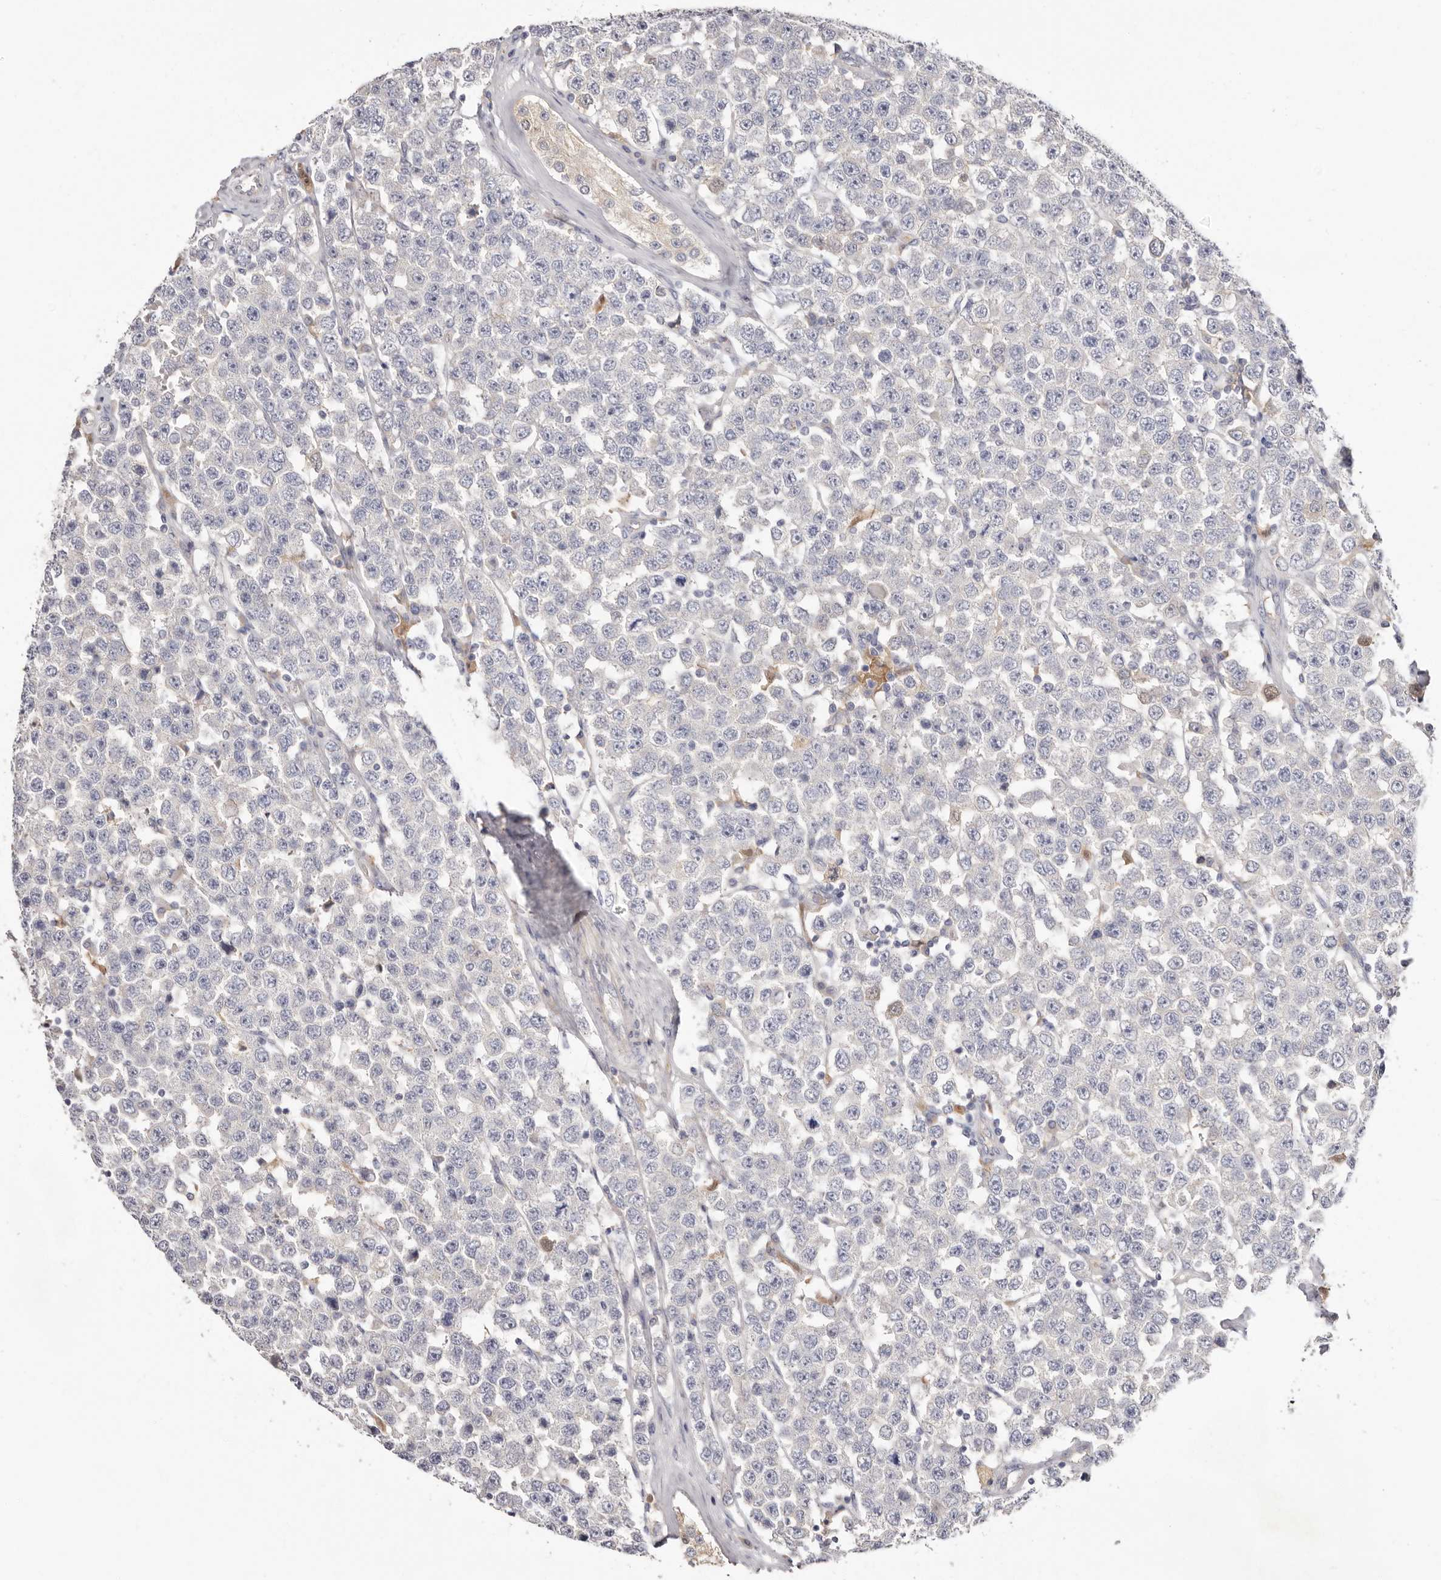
{"staining": {"intensity": "negative", "quantity": "none", "location": "none"}, "tissue": "testis cancer", "cell_type": "Tumor cells", "image_type": "cancer", "snomed": [{"axis": "morphology", "description": "Seminoma, NOS"}, {"axis": "topography", "description": "Testis"}], "caption": "IHC image of human seminoma (testis) stained for a protein (brown), which demonstrates no expression in tumor cells.", "gene": "STK16", "patient": {"sex": "male", "age": 28}}